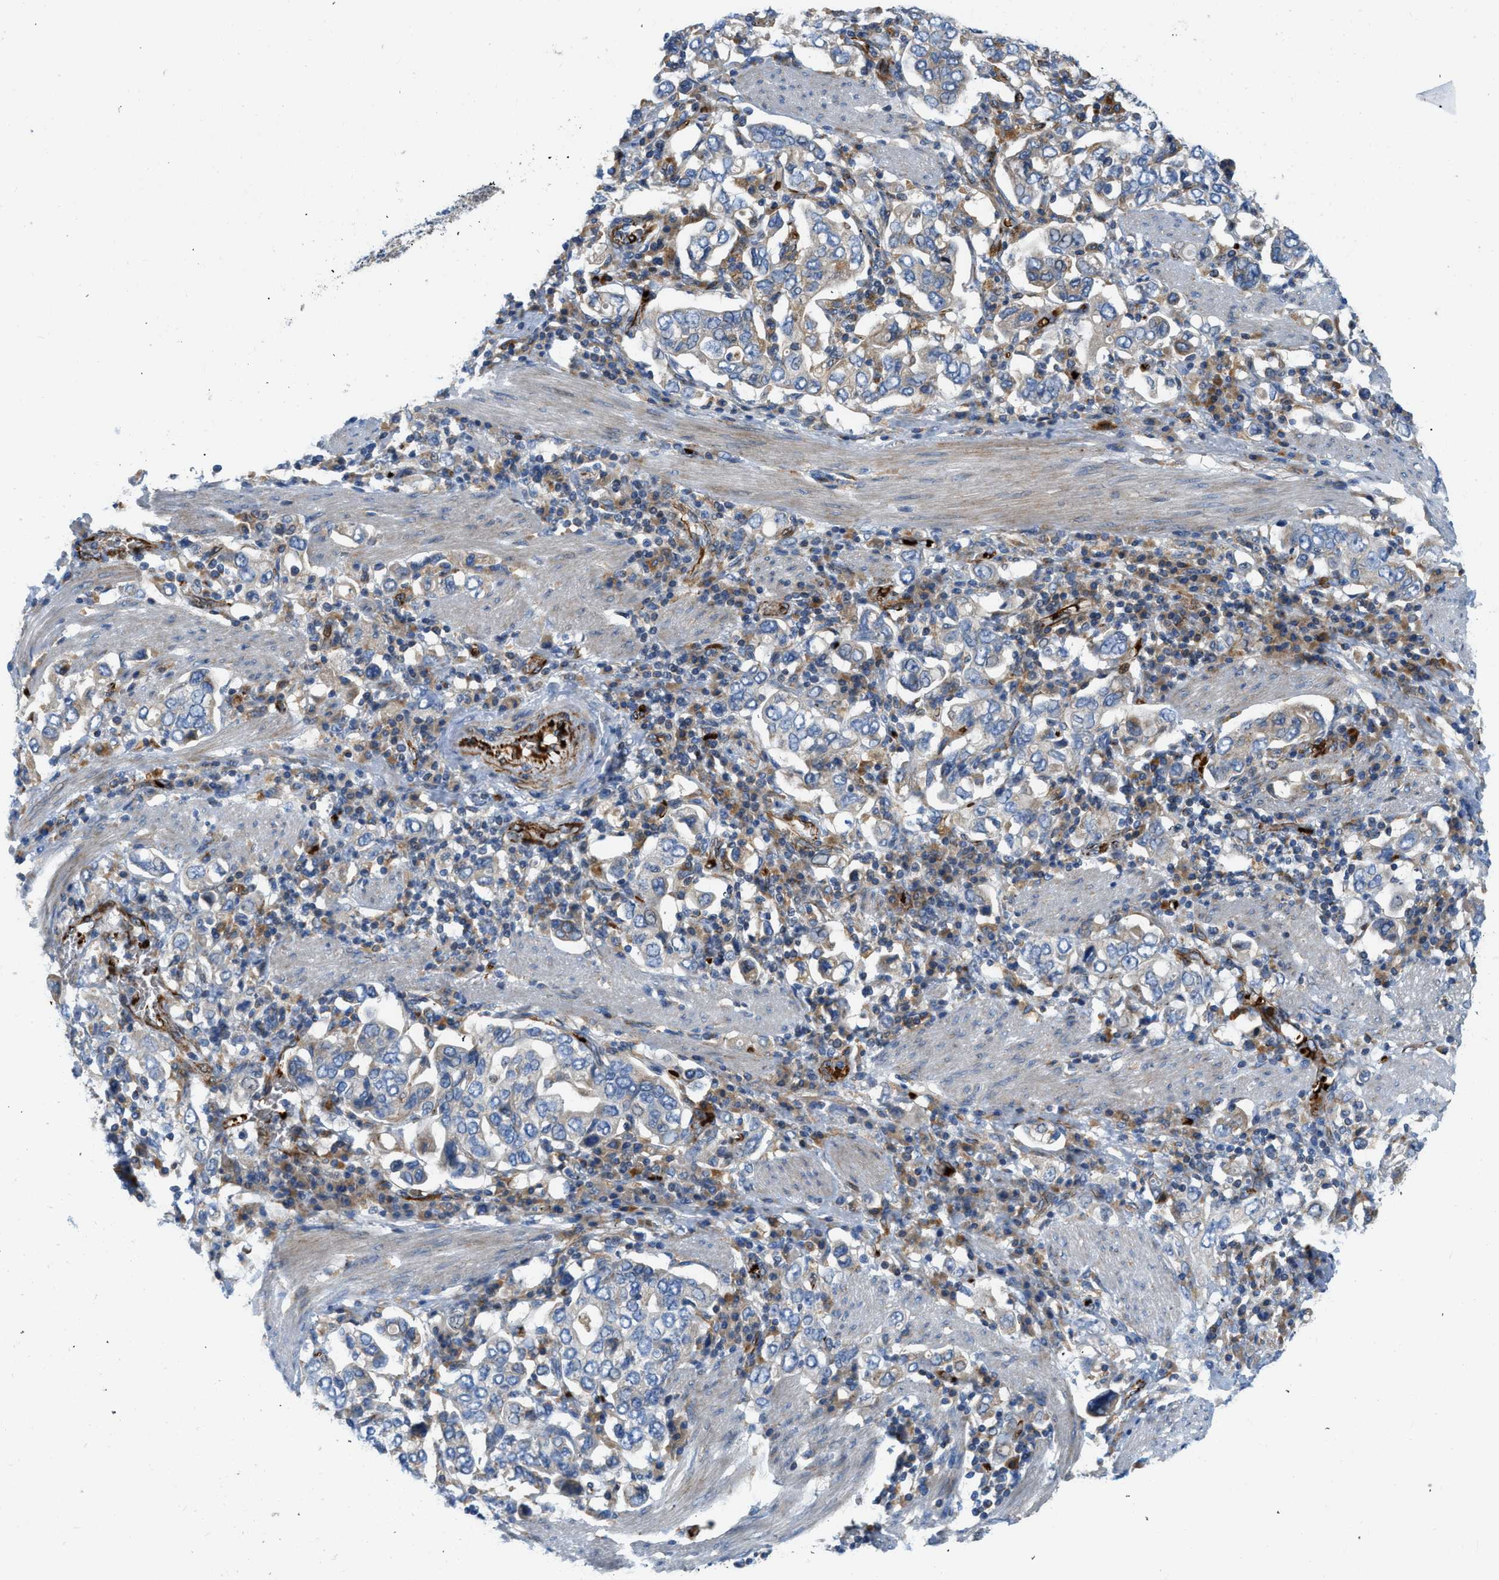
{"staining": {"intensity": "weak", "quantity": "<25%", "location": "cytoplasmic/membranous"}, "tissue": "stomach cancer", "cell_type": "Tumor cells", "image_type": "cancer", "snomed": [{"axis": "morphology", "description": "Adenocarcinoma, NOS"}, {"axis": "topography", "description": "Stomach, upper"}], "caption": "The image shows no significant staining in tumor cells of stomach cancer (adenocarcinoma).", "gene": "ZNF831", "patient": {"sex": "male", "age": 62}}